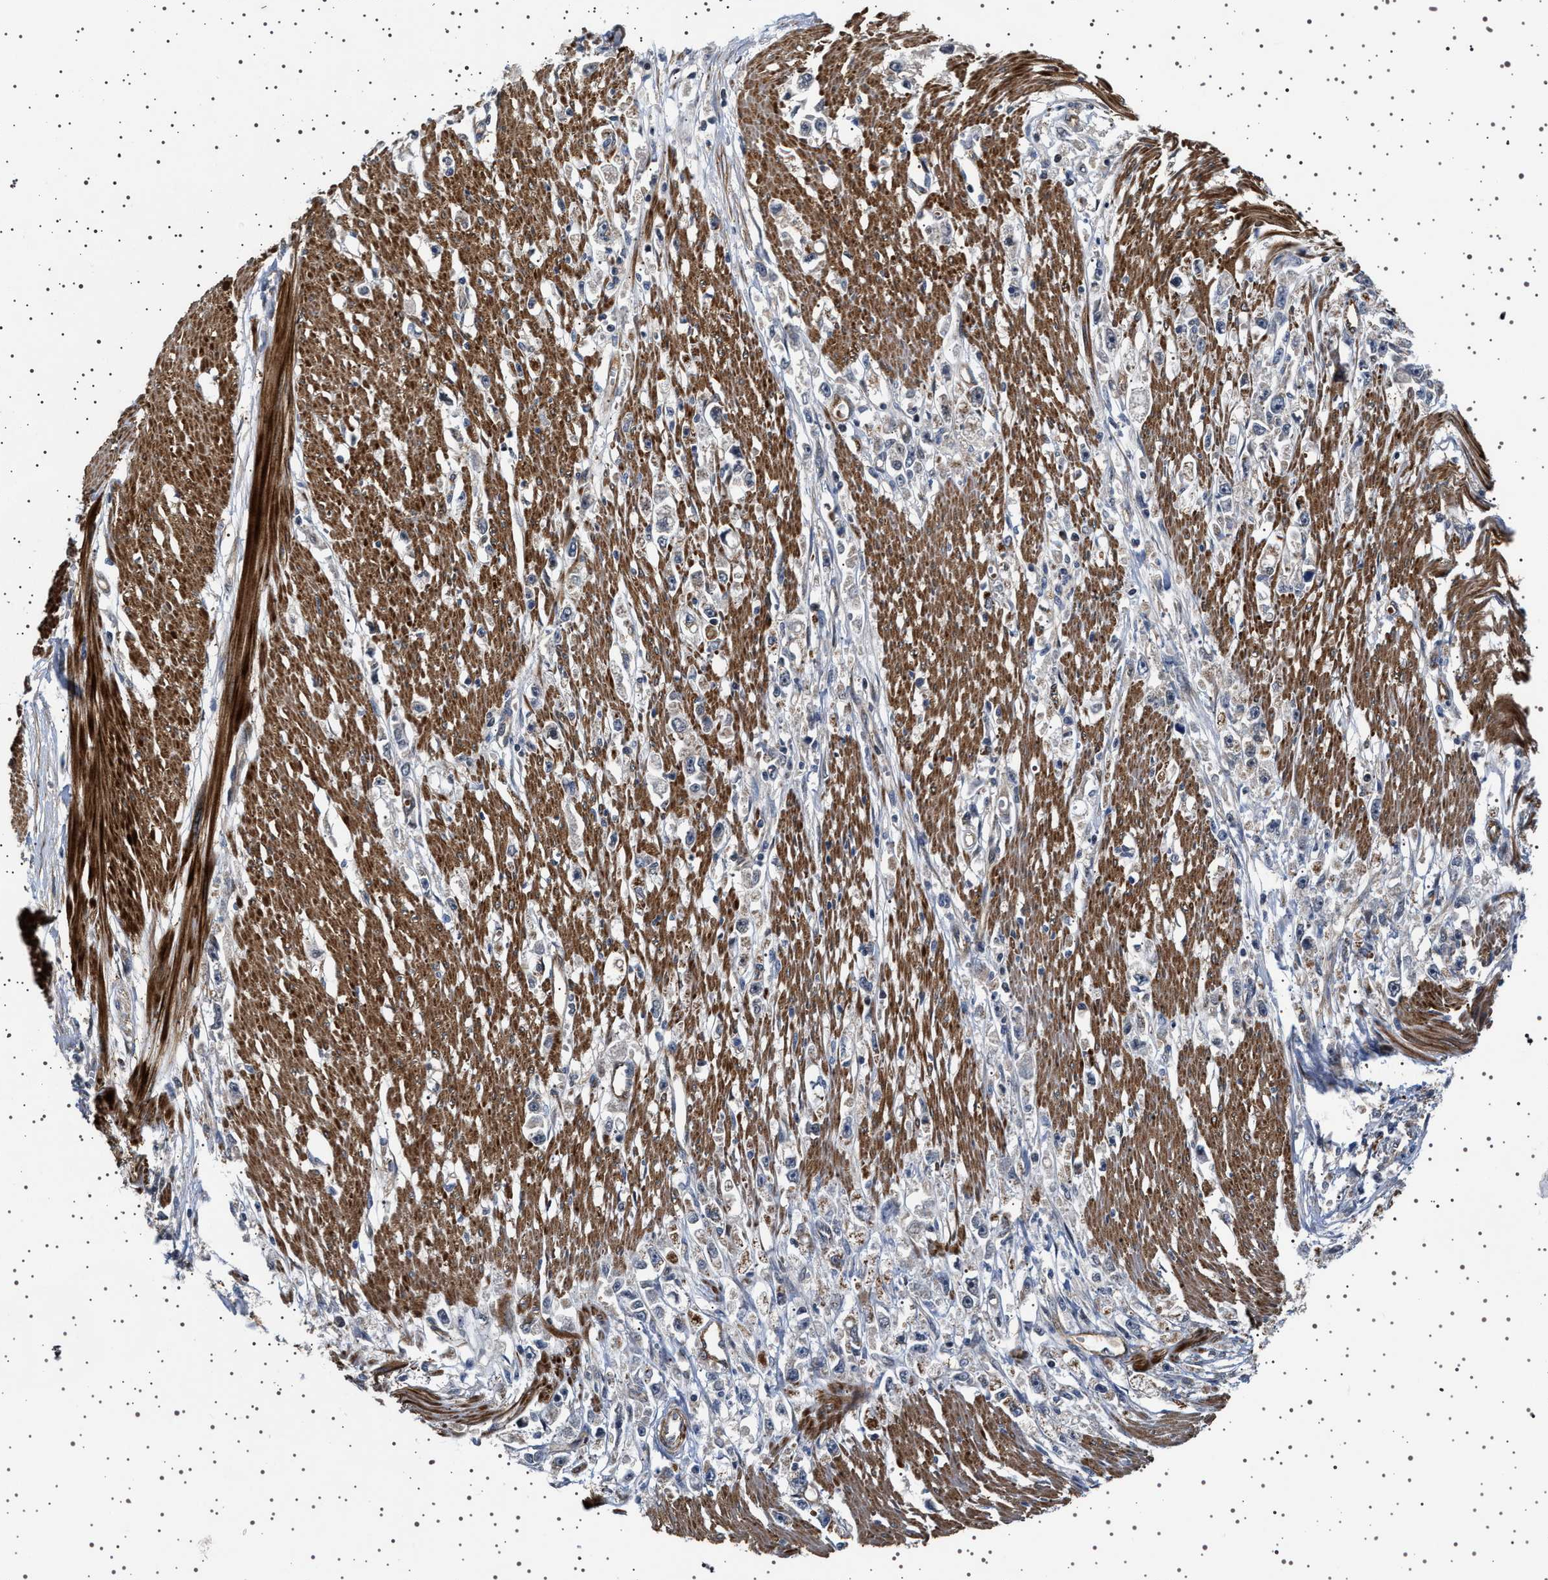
{"staining": {"intensity": "negative", "quantity": "none", "location": "none"}, "tissue": "stomach cancer", "cell_type": "Tumor cells", "image_type": "cancer", "snomed": [{"axis": "morphology", "description": "Adenocarcinoma, NOS"}, {"axis": "topography", "description": "Stomach"}], "caption": "A high-resolution micrograph shows immunohistochemistry (IHC) staining of stomach adenocarcinoma, which reveals no significant positivity in tumor cells.", "gene": "BAG3", "patient": {"sex": "female", "age": 59}}